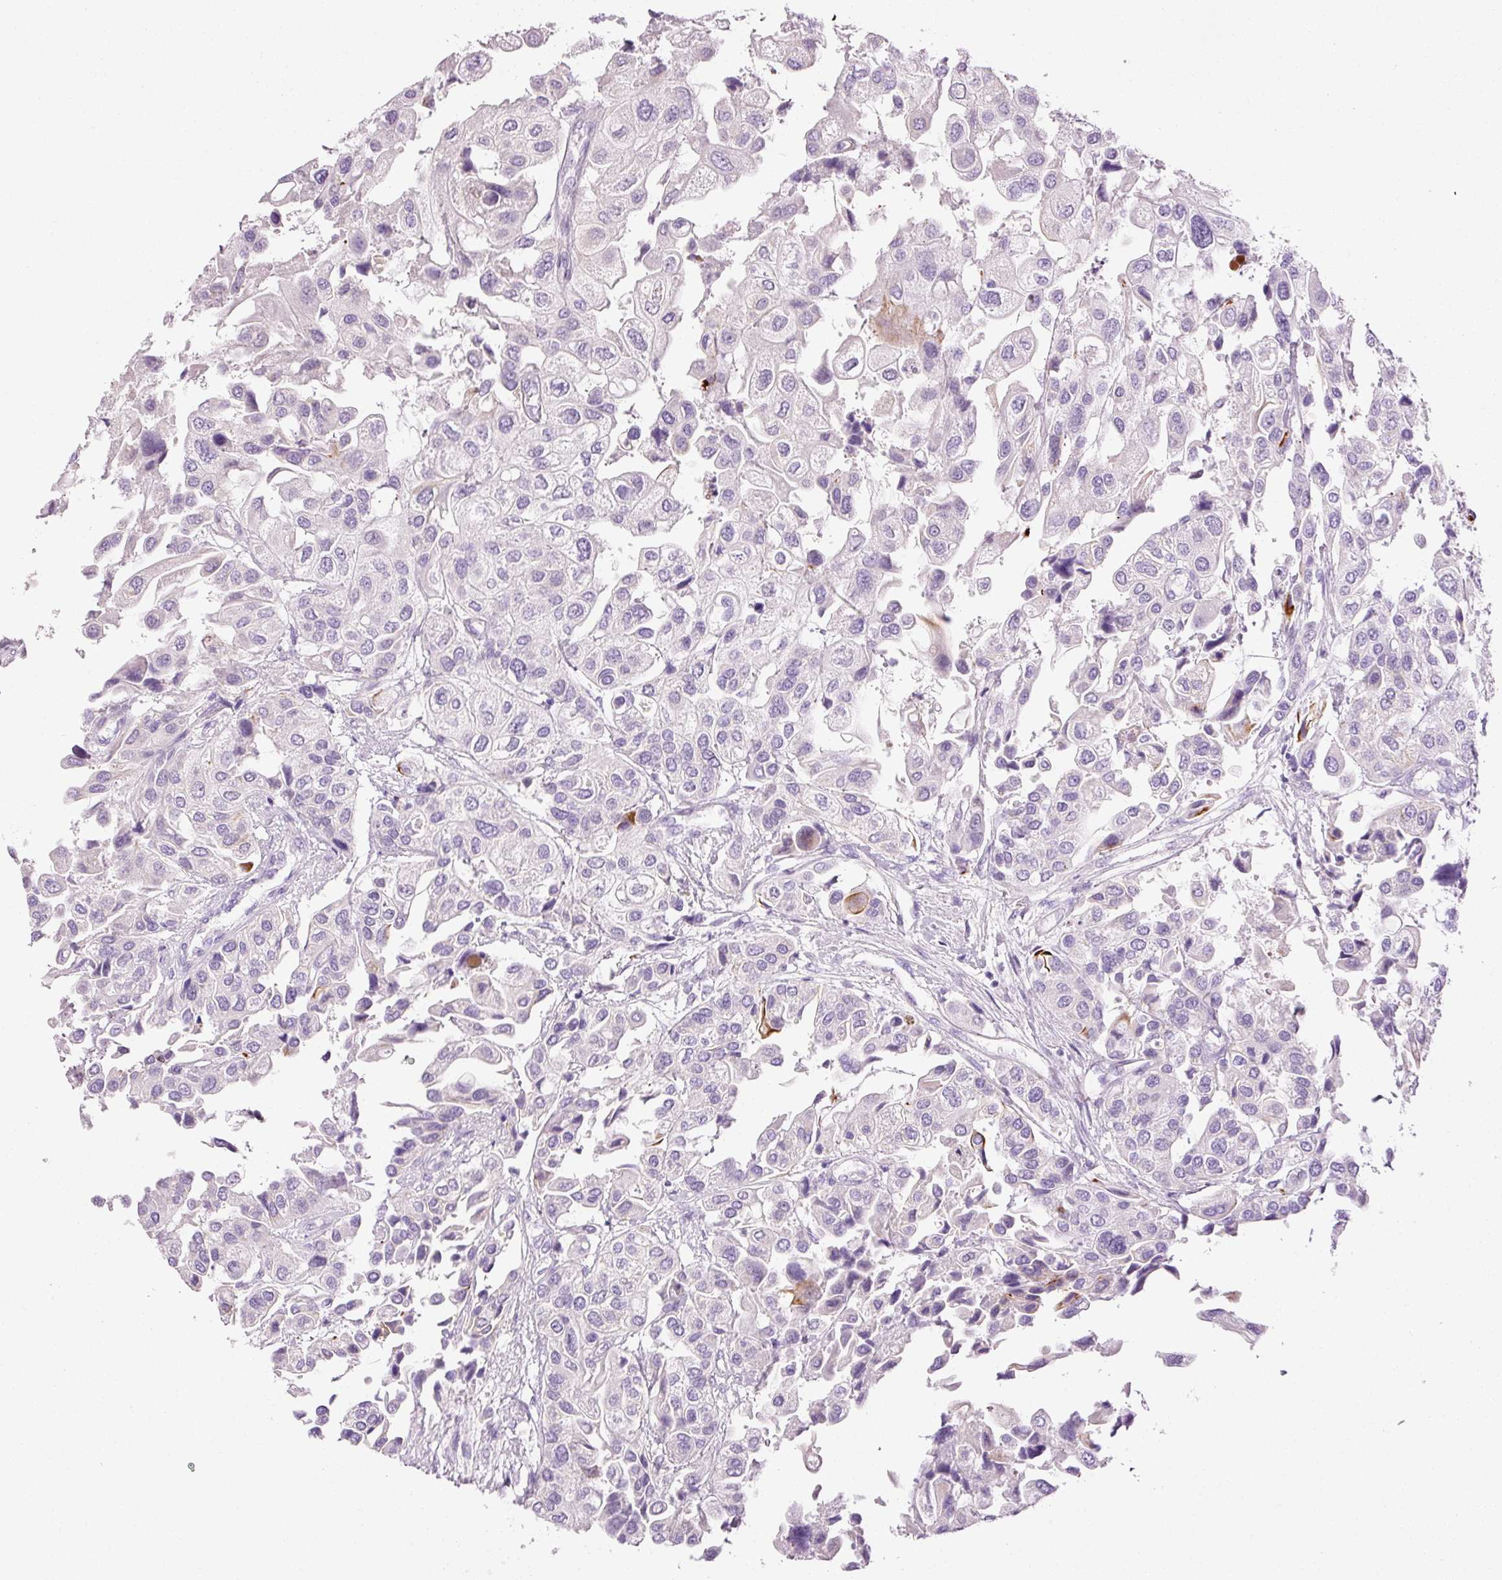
{"staining": {"intensity": "negative", "quantity": "none", "location": "none"}, "tissue": "urothelial cancer", "cell_type": "Tumor cells", "image_type": "cancer", "snomed": [{"axis": "morphology", "description": "Urothelial carcinoma, High grade"}, {"axis": "topography", "description": "Urinary bladder"}], "caption": "The photomicrograph reveals no staining of tumor cells in high-grade urothelial carcinoma.", "gene": "ANKRD20A1", "patient": {"sex": "female", "age": 64}}